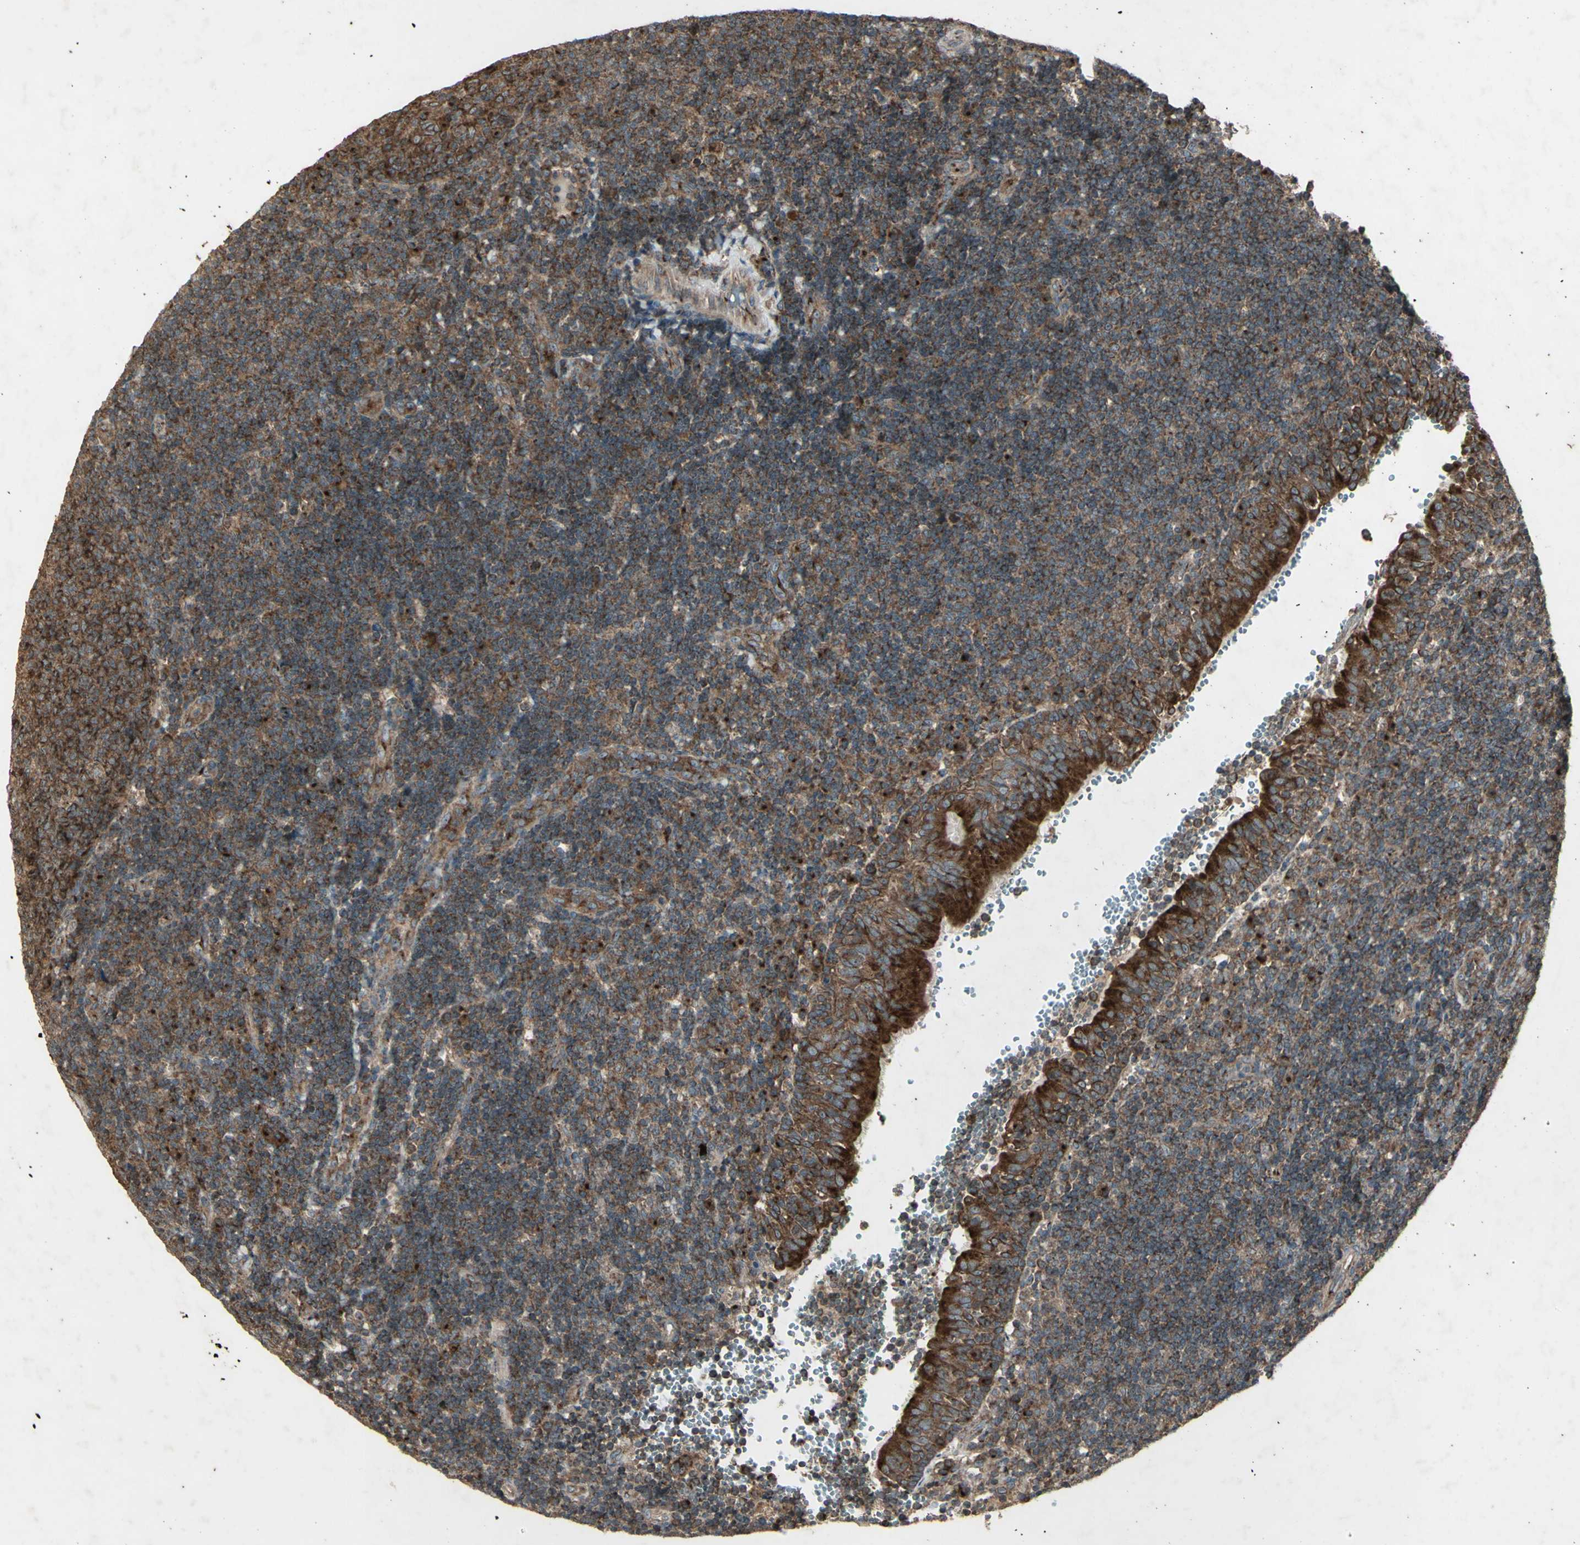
{"staining": {"intensity": "strong", "quantity": ">75%", "location": "cytoplasmic/membranous"}, "tissue": "tonsil", "cell_type": "Germinal center cells", "image_type": "normal", "snomed": [{"axis": "morphology", "description": "Normal tissue, NOS"}, {"axis": "topography", "description": "Tonsil"}], "caption": "Immunohistochemical staining of benign human tonsil exhibits >75% levels of strong cytoplasmic/membranous protein positivity in approximately >75% of germinal center cells. (DAB (3,3'-diaminobenzidine) = brown stain, brightfield microscopy at high magnification).", "gene": "AP1G1", "patient": {"sex": "female", "age": 40}}